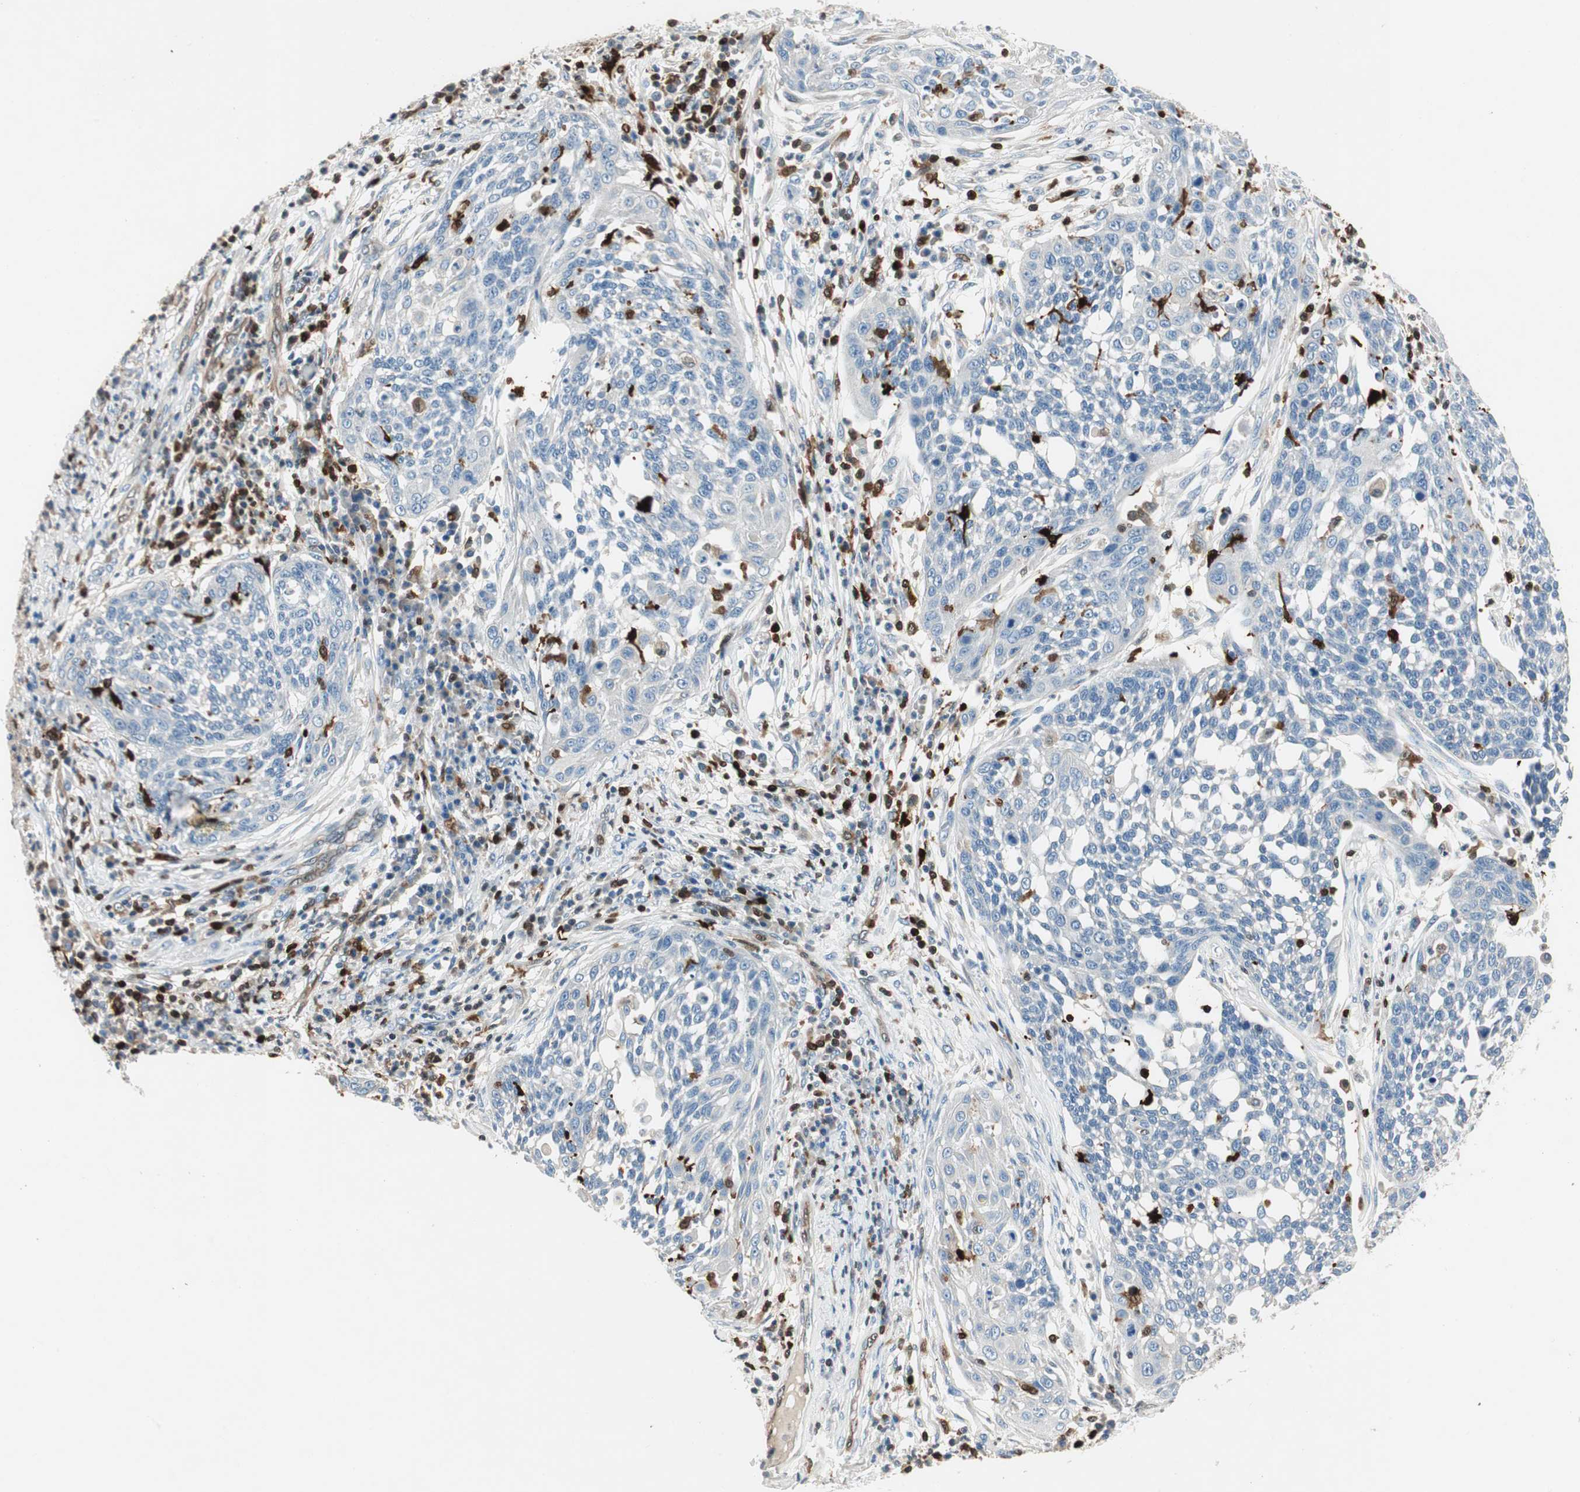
{"staining": {"intensity": "negative", "quantity": "none", "location": "none"}, "tissue": "cervical cancer", "cell_type": "Tumor cells", "image_type": "cancer", "snomed": [{"axis": "morphology", "description": "Squamous cell carcinoma, NOS"}, {"axis": "topography", "description": "Cervix"}], "caption": "Squamous cell carcinoma (cervical) was stained to show a protein in brown. There is no significant positivity in tumor cells. Nuclei are stained in blue.", "gene": "COTL1", "patient": {"sex": "female", "age": 34}}